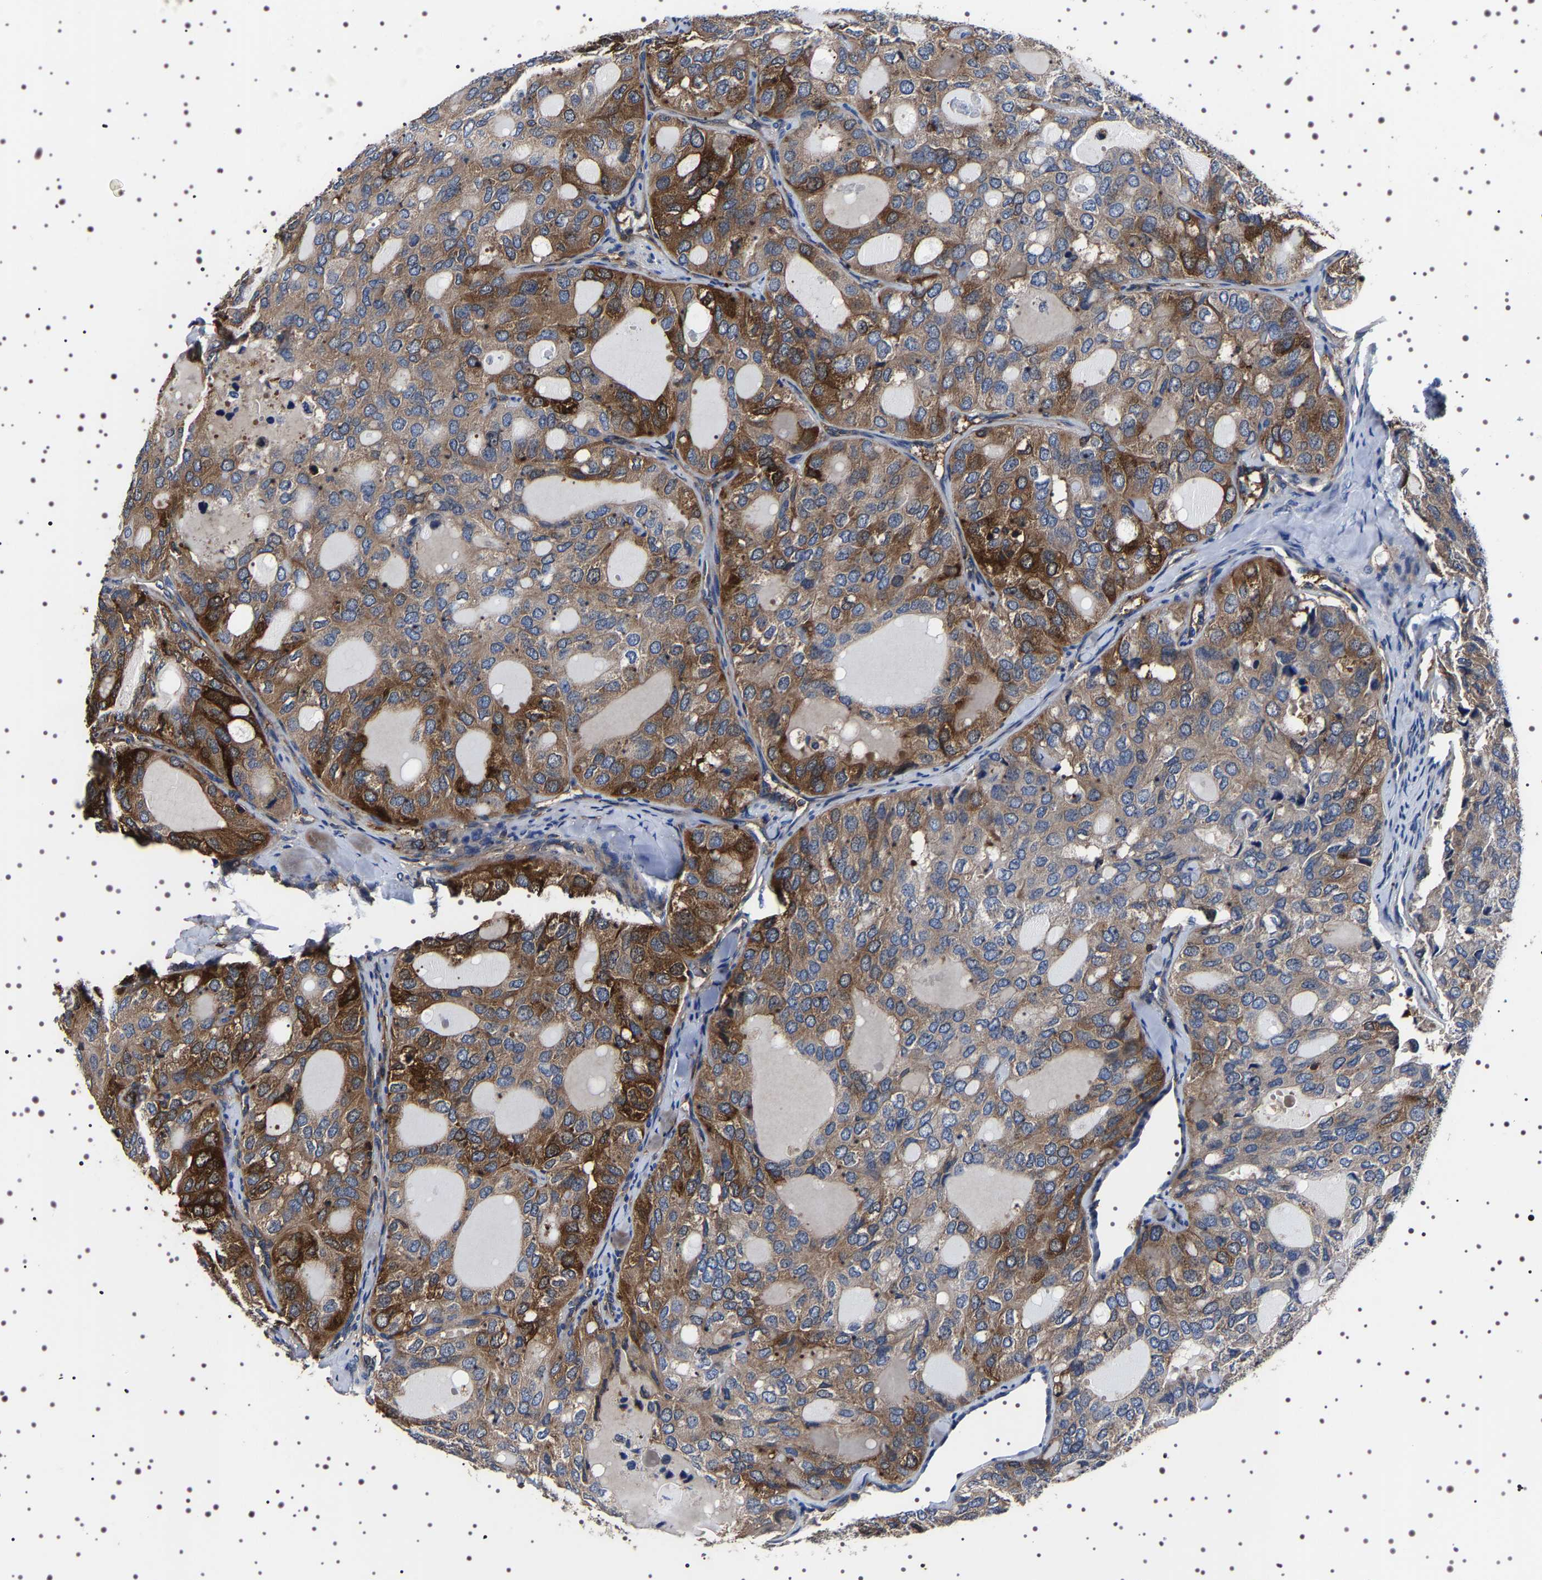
{"staining": {"intensity": "moderate", "quantity": ">75%", "location": "cytoplasmic/membranous"}, "tissue": "thyroid cancer", "cell_type": "Tumor cells", "image_type": "cancer", "snomed": [{"axis": "morphology", "description": "Follicular adenoma carcinoma, NOS"}, {"axis": "topography", "description": "Thyroid gland"}], "caption": "Immunohistochemical staining of thyroid cancer exhibits moderate cytoplasmic/membranous protein staining in about >75% of tumor cells.", "gene": "WDR1", "patient": {"sex": "male", "age": 75}}